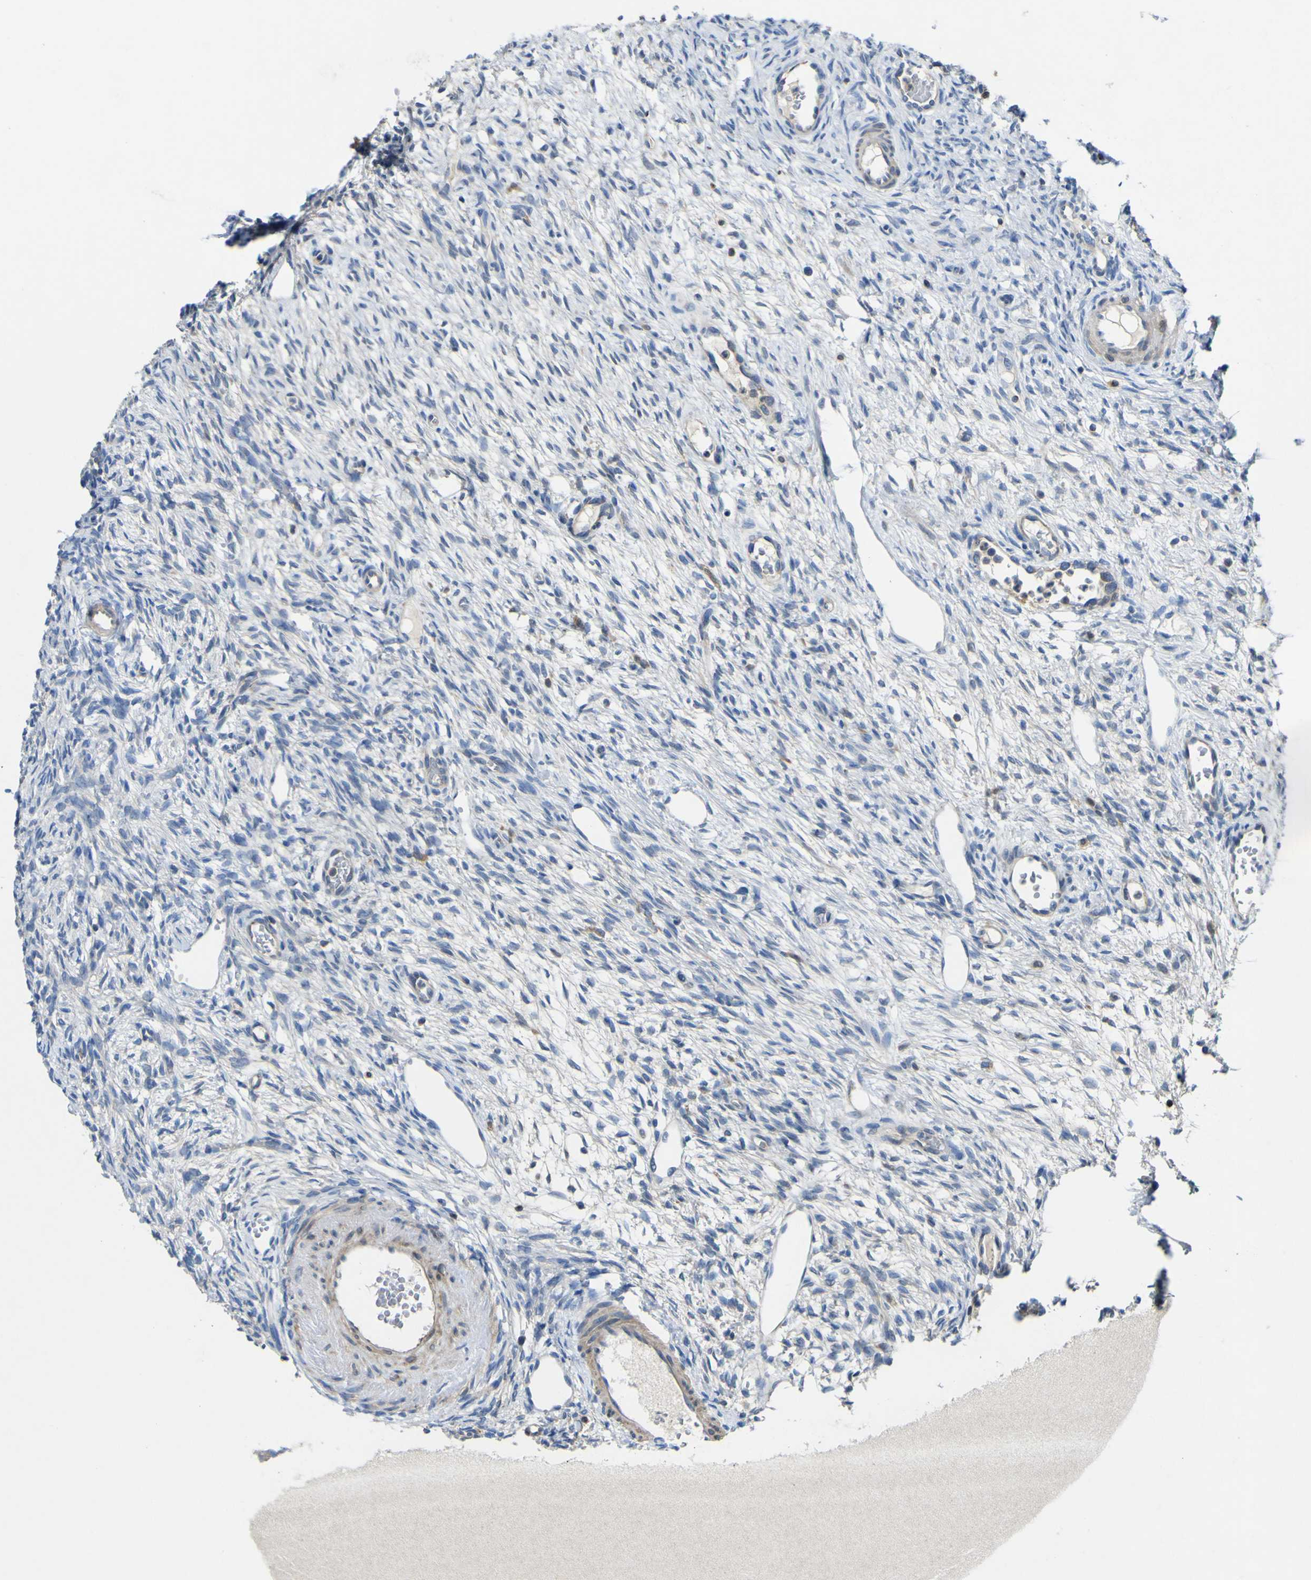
{"staining": {"intensity": "negative", "quantity": "none", "location": "none"}, "tissue": "ovary", "cell_type": "Ovarian stroma cells", "image_type": "normal", "snomed": [{"axis": "morphology", "description": "Normal tissue, NOS"}, {"axis": "topography", "description": "Ovary"}], "caption": "The image shows no significant expression in ovarian stroma cells of ovary.", "gene": "EML2", "patient": {"sex": "female", "age": 33}}